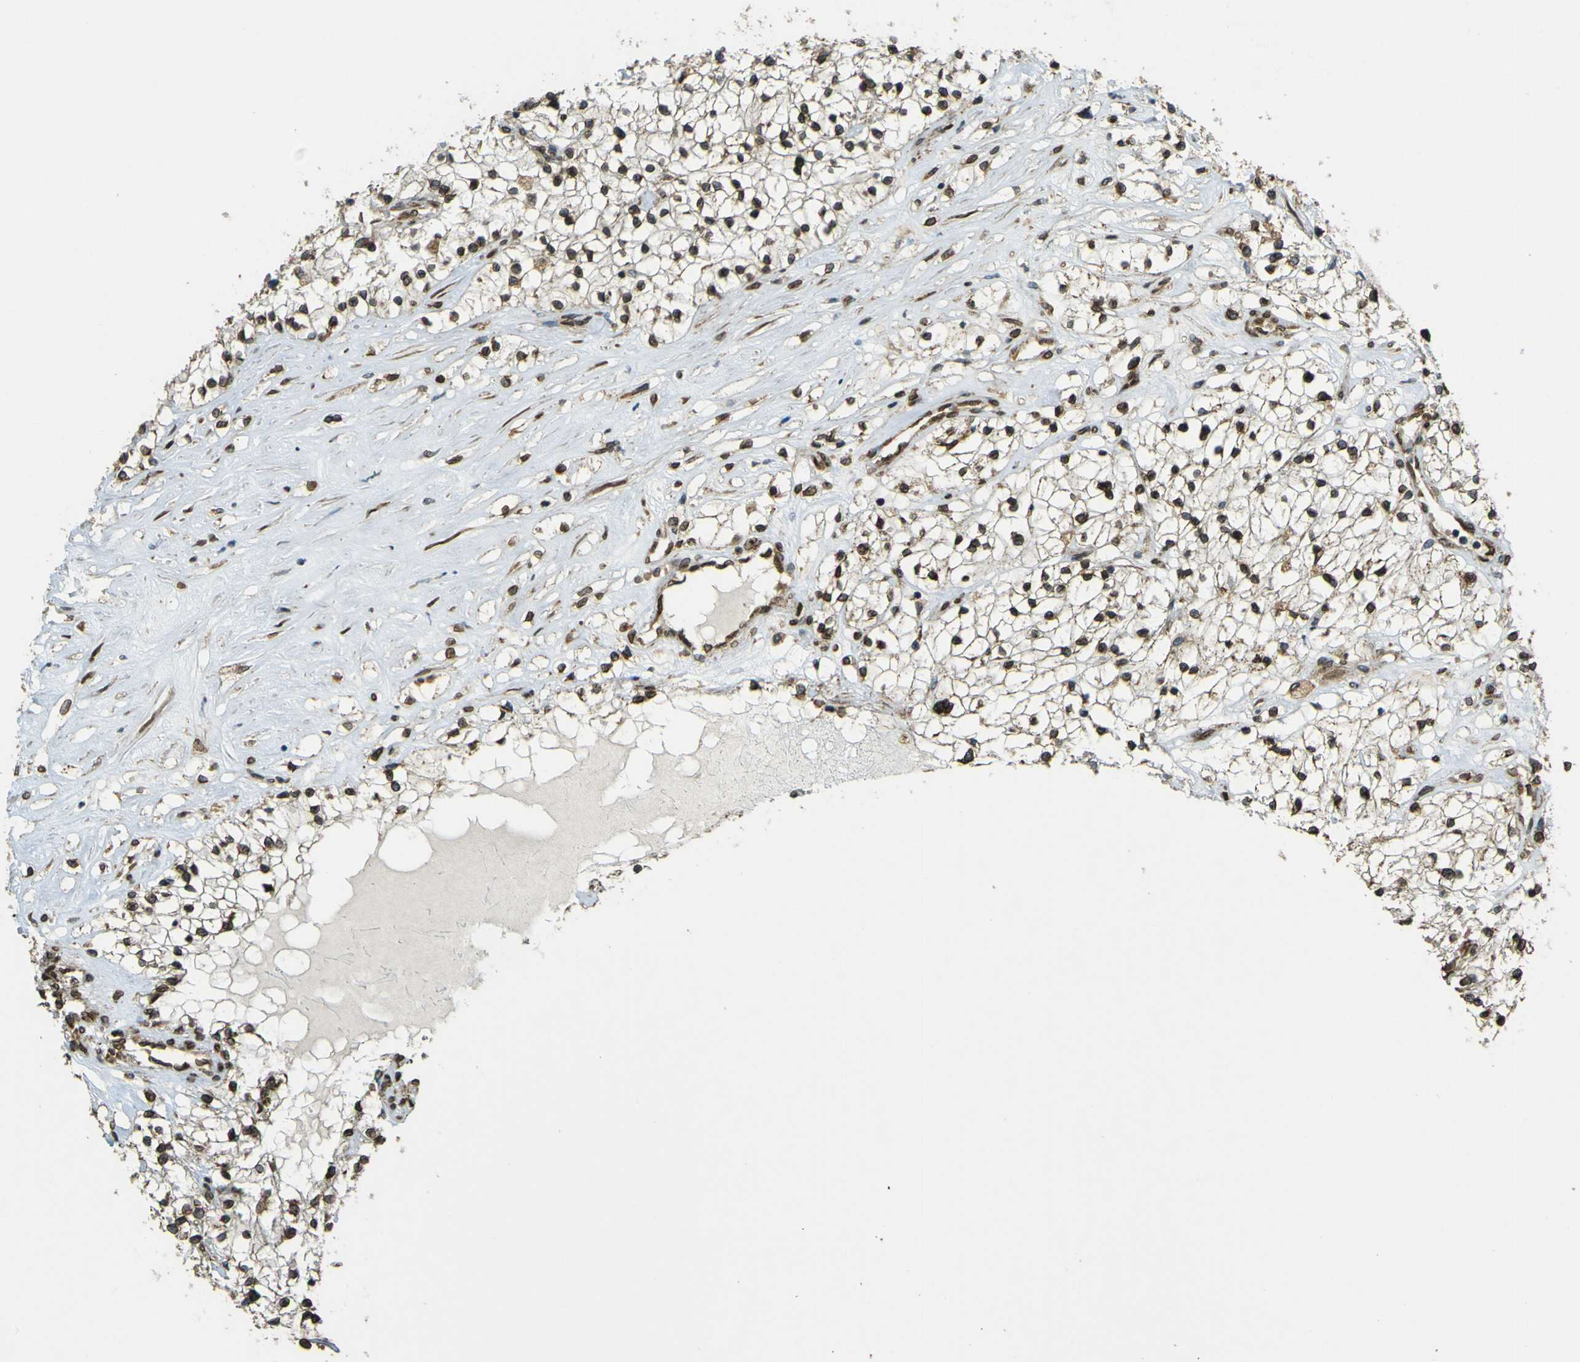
{"staining": {"intensity": "moderate", "quantity": ">75%", "location": "cytoplasmic/membranous,nuclear"}, "tissue": "renal cancer", "cell_type": "Tumor cells", "image_type": "cancer", "snomed": [{"axis": "morphology", "description": "Adenocarcinoma, NOS"}, {"axis": "topography", "description": "Kidney"}], "caption": "High-magnification brightfield microscopy of adenocarcinoma (renal) stained with DAB (brown) and counterstained with hematoxylin (blue). tumor cells exhibit moderate cytoplasmic/membranous and nuclear expression is identified in approximately>75% of cells.", "gene": "GALNT1", "patient": {"sex": "male", "age": 68}}